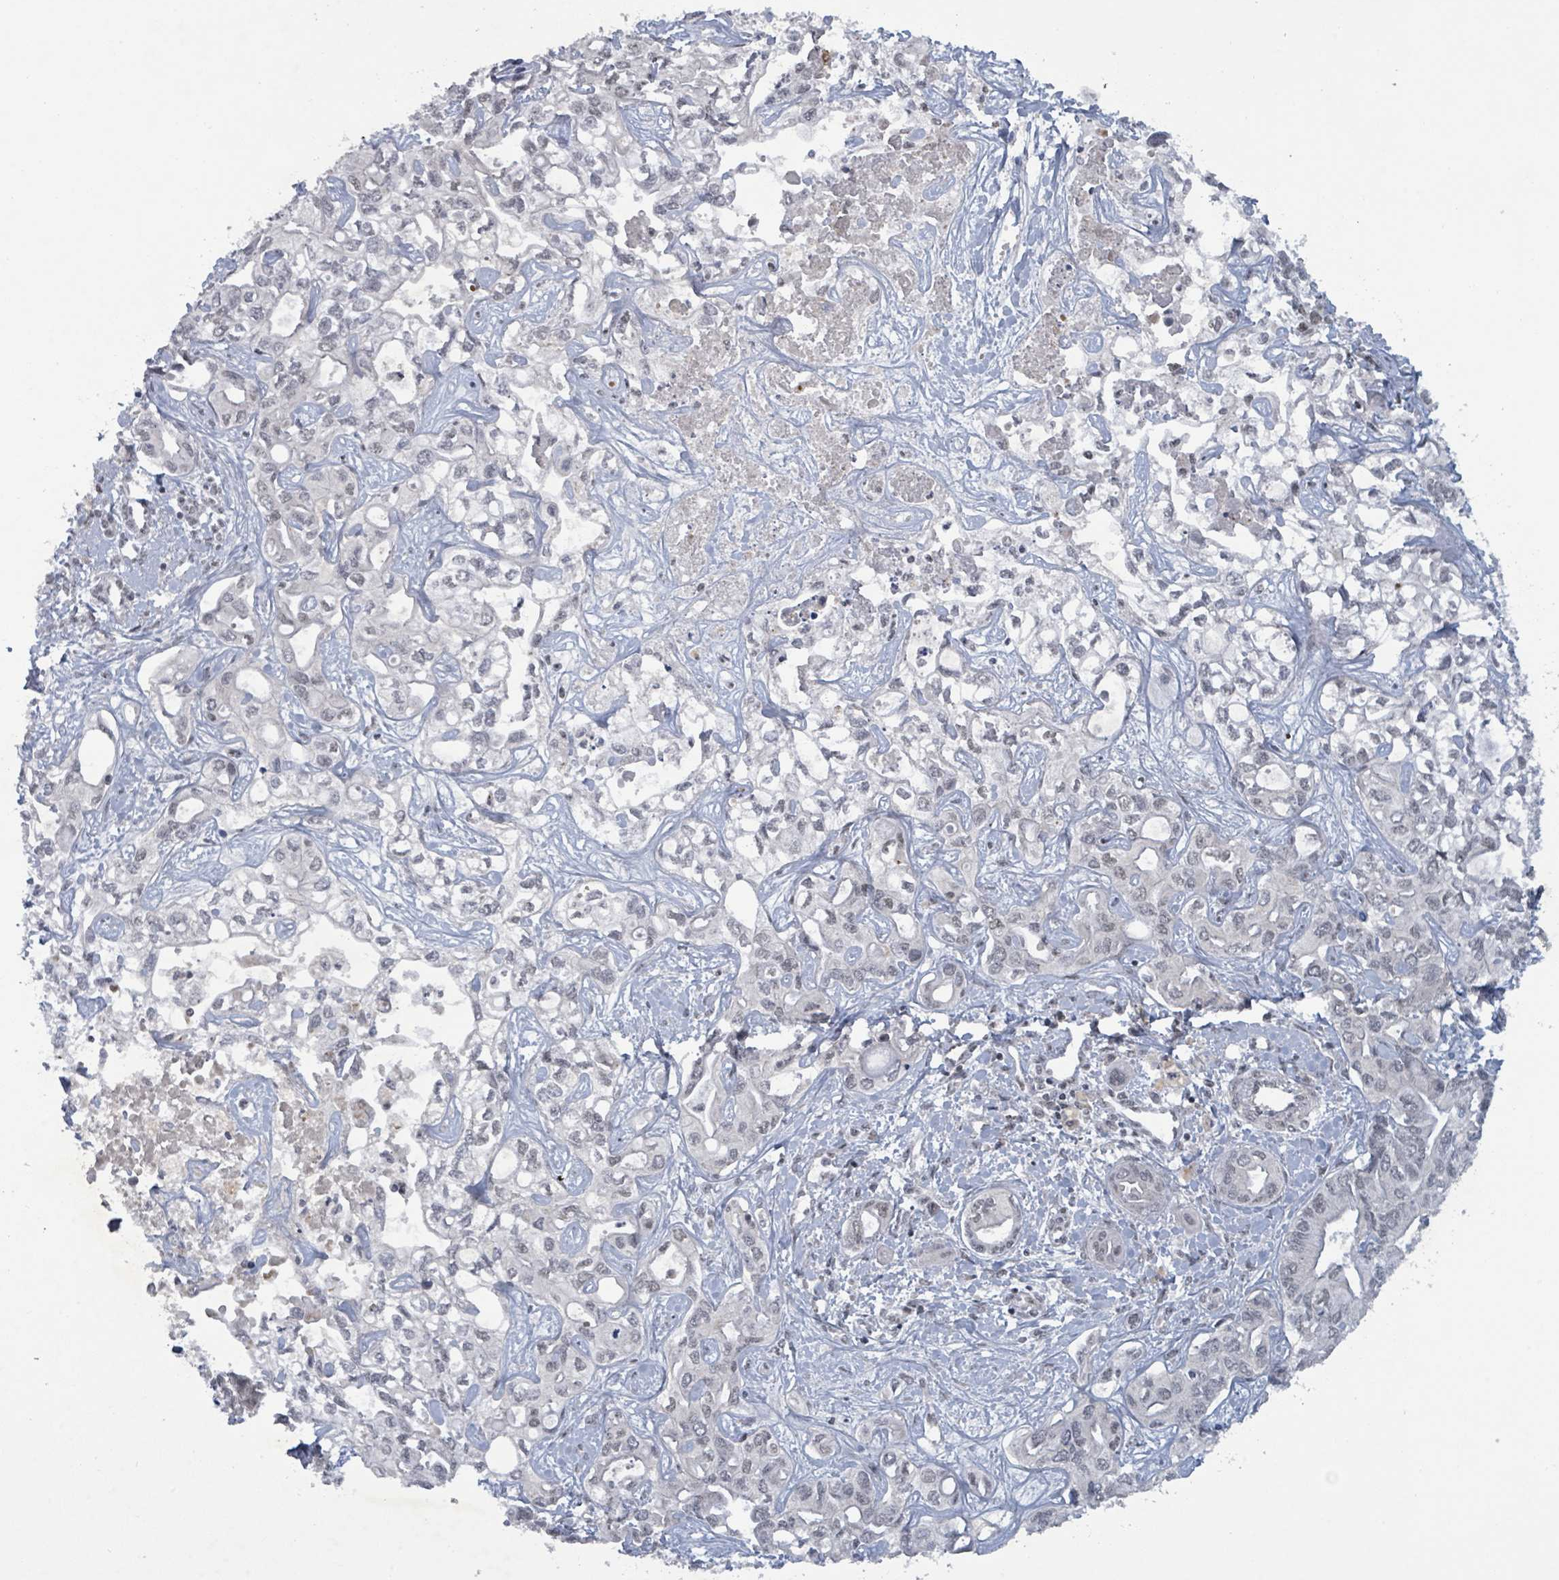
{"staining": {"intensity": "negative", "quantity": "none", "location": "none"}, "tissue": "liver cancer", "cell_type": "Tumor cells", "image_type": "cancer", "snomed": [{"axis": "morphology", "description": "Cholangiocarcinoma"}, {"axis": "topography", "description": "Liver"}], "caption": "Tumor cells show no significant protein staining in cholangiocarcinoma (liver).", "gene": "BANP", "patient": {"sex": "female", "age": 64}}